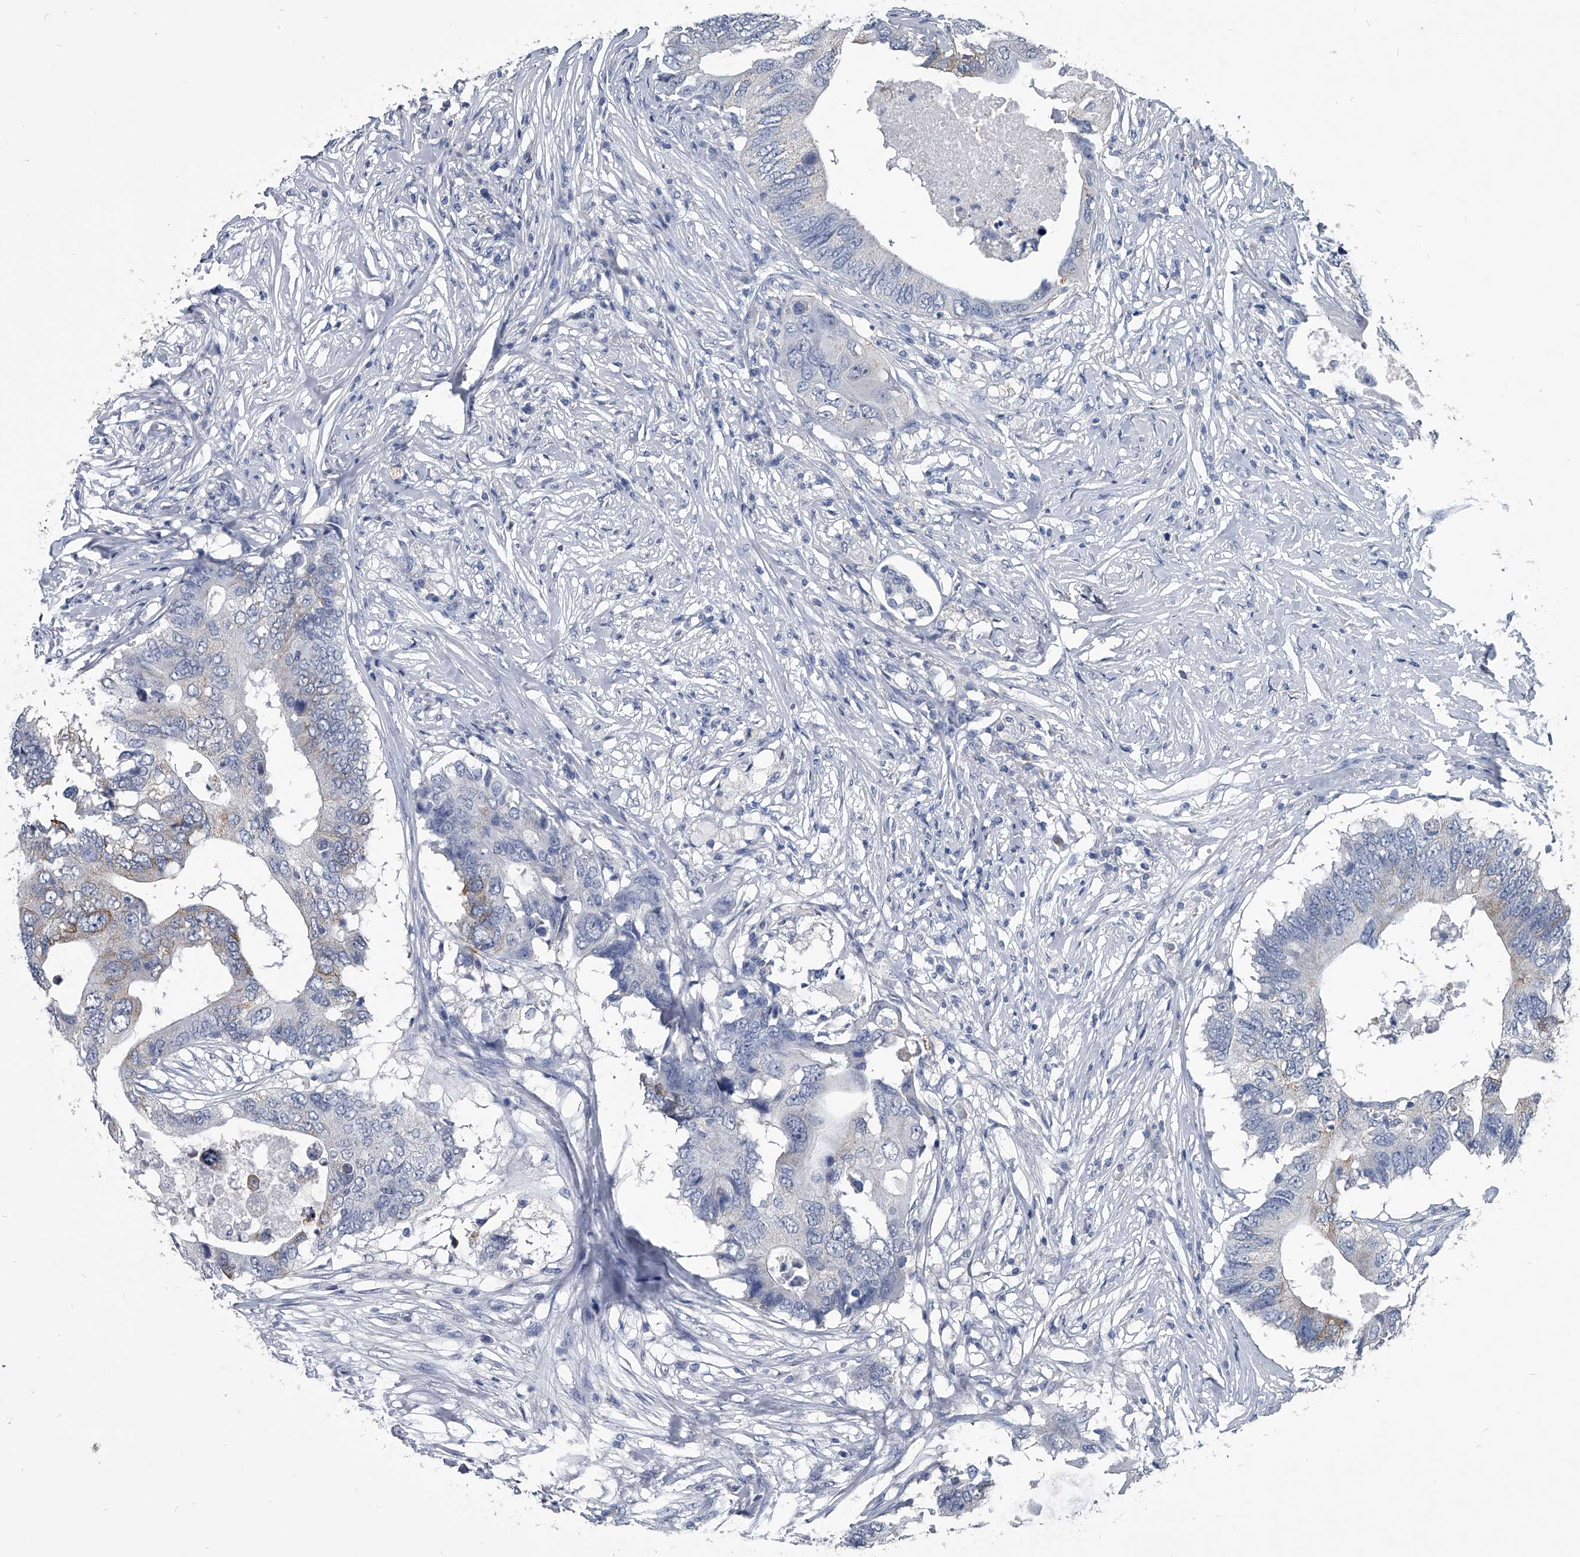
{"staining": {"intensity": "weak", "quantity": "<25%", "location": "cytoplasmic/membranous"}, "tissue": "colorectal cancer", "cell_type": "Tumor cells", "image_type": "cancer", "snomed": [{"axis": "morphology", "description": "Adenocarcinoma, NOS"}, {"axis": "topography", "description": "Colon"}], "caption": "A micrograph of colorectal cancer (adenocarcinoma) stained for a protein shows no brown staining in tumor cells.", "gene": "BCAS1", "patient": {"sex": "male", "age": 71}}